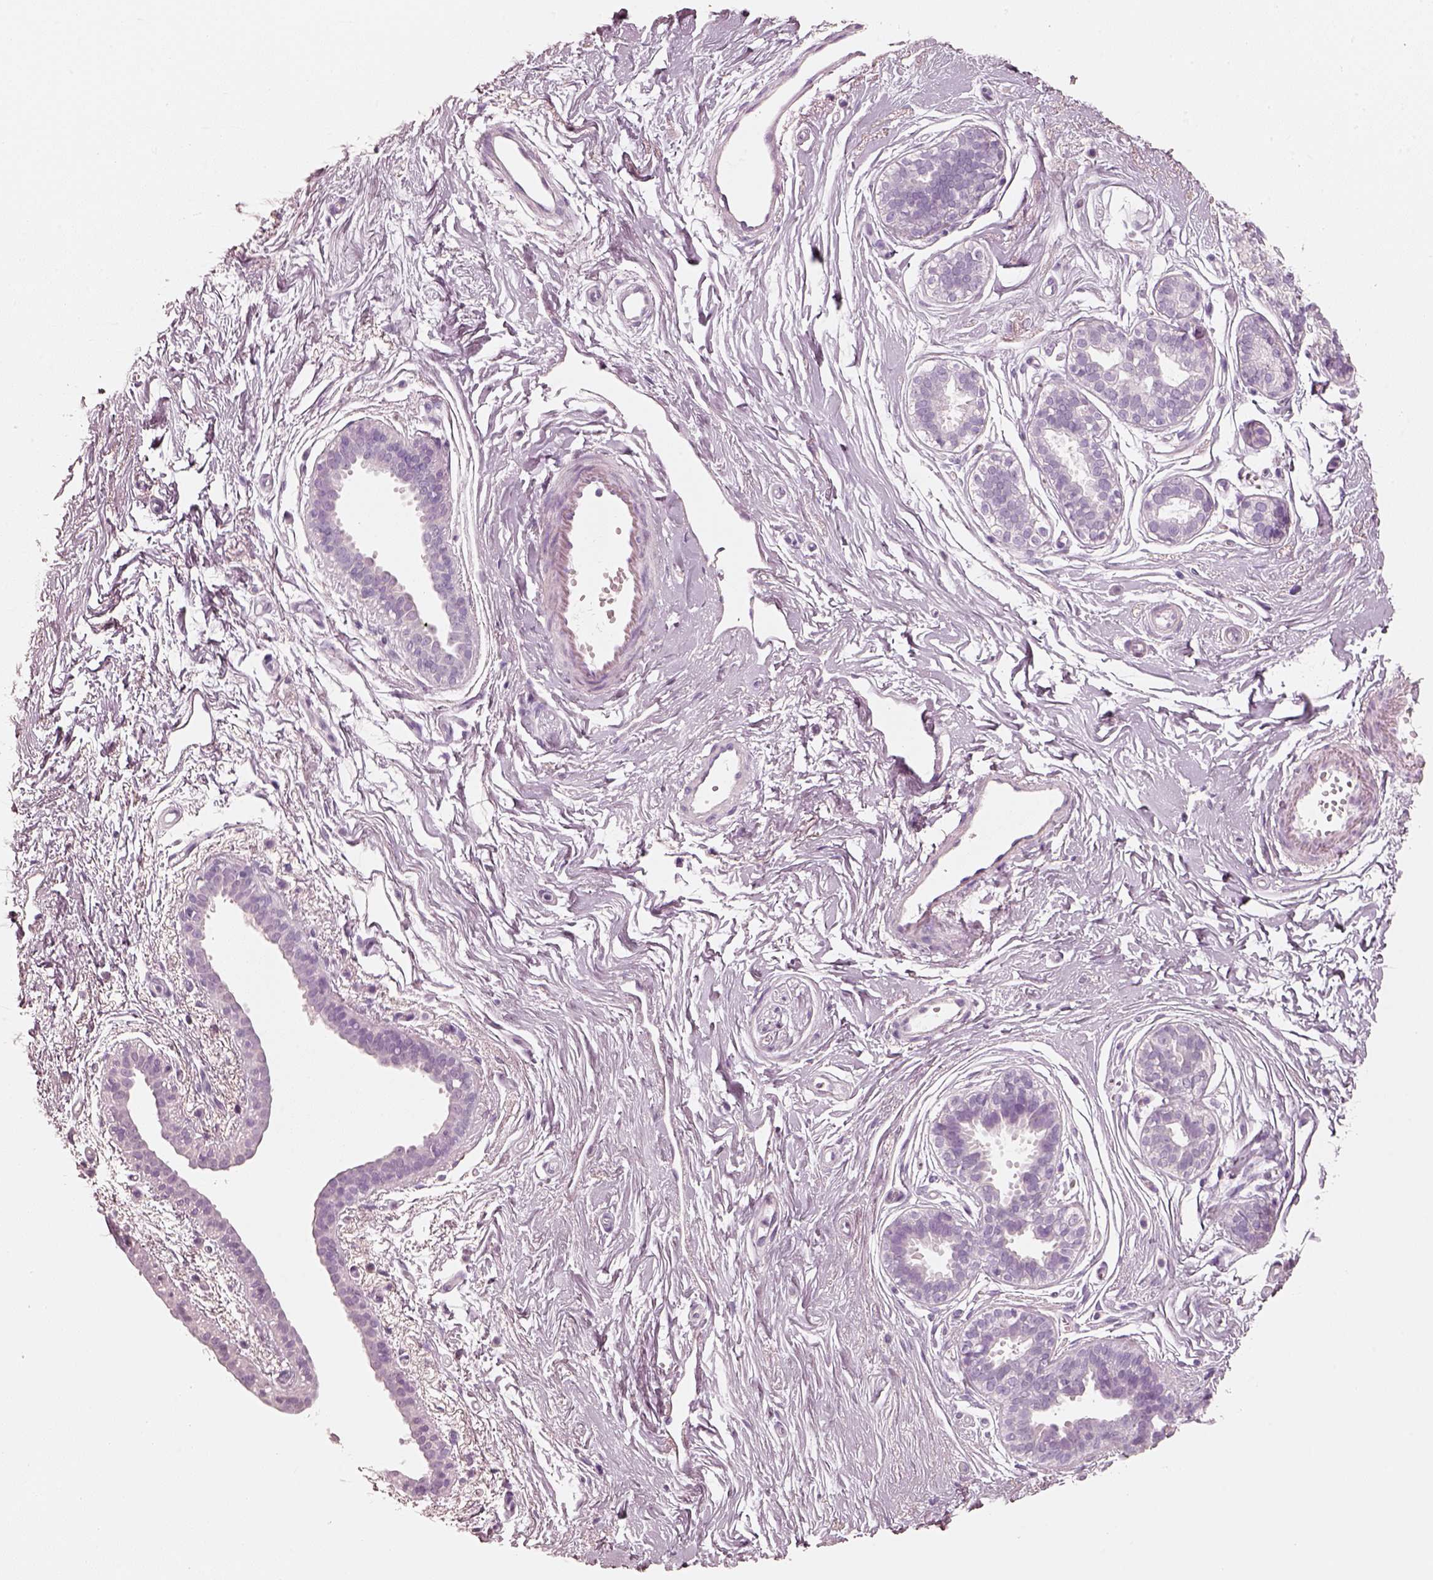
{"staining": {"intensity": "negative", "quantity": "none", "location": "none"}, "tissue": "breast", "cell_type": "Adipocytes", "image_type": "normal", "snomed": [{"axis": "morphology", "description": "Normal tissue, NOS"}, {"axis": "topography", "description": "Breast"}], "caption": "Immunohistochemistry (IHC) photomicrograph of unremarkable human breast stained for a protein (brown), which displays no staining in adipocytes.", "gene": "R3HDML", "patient": {"sex": "female", "age": 49}}